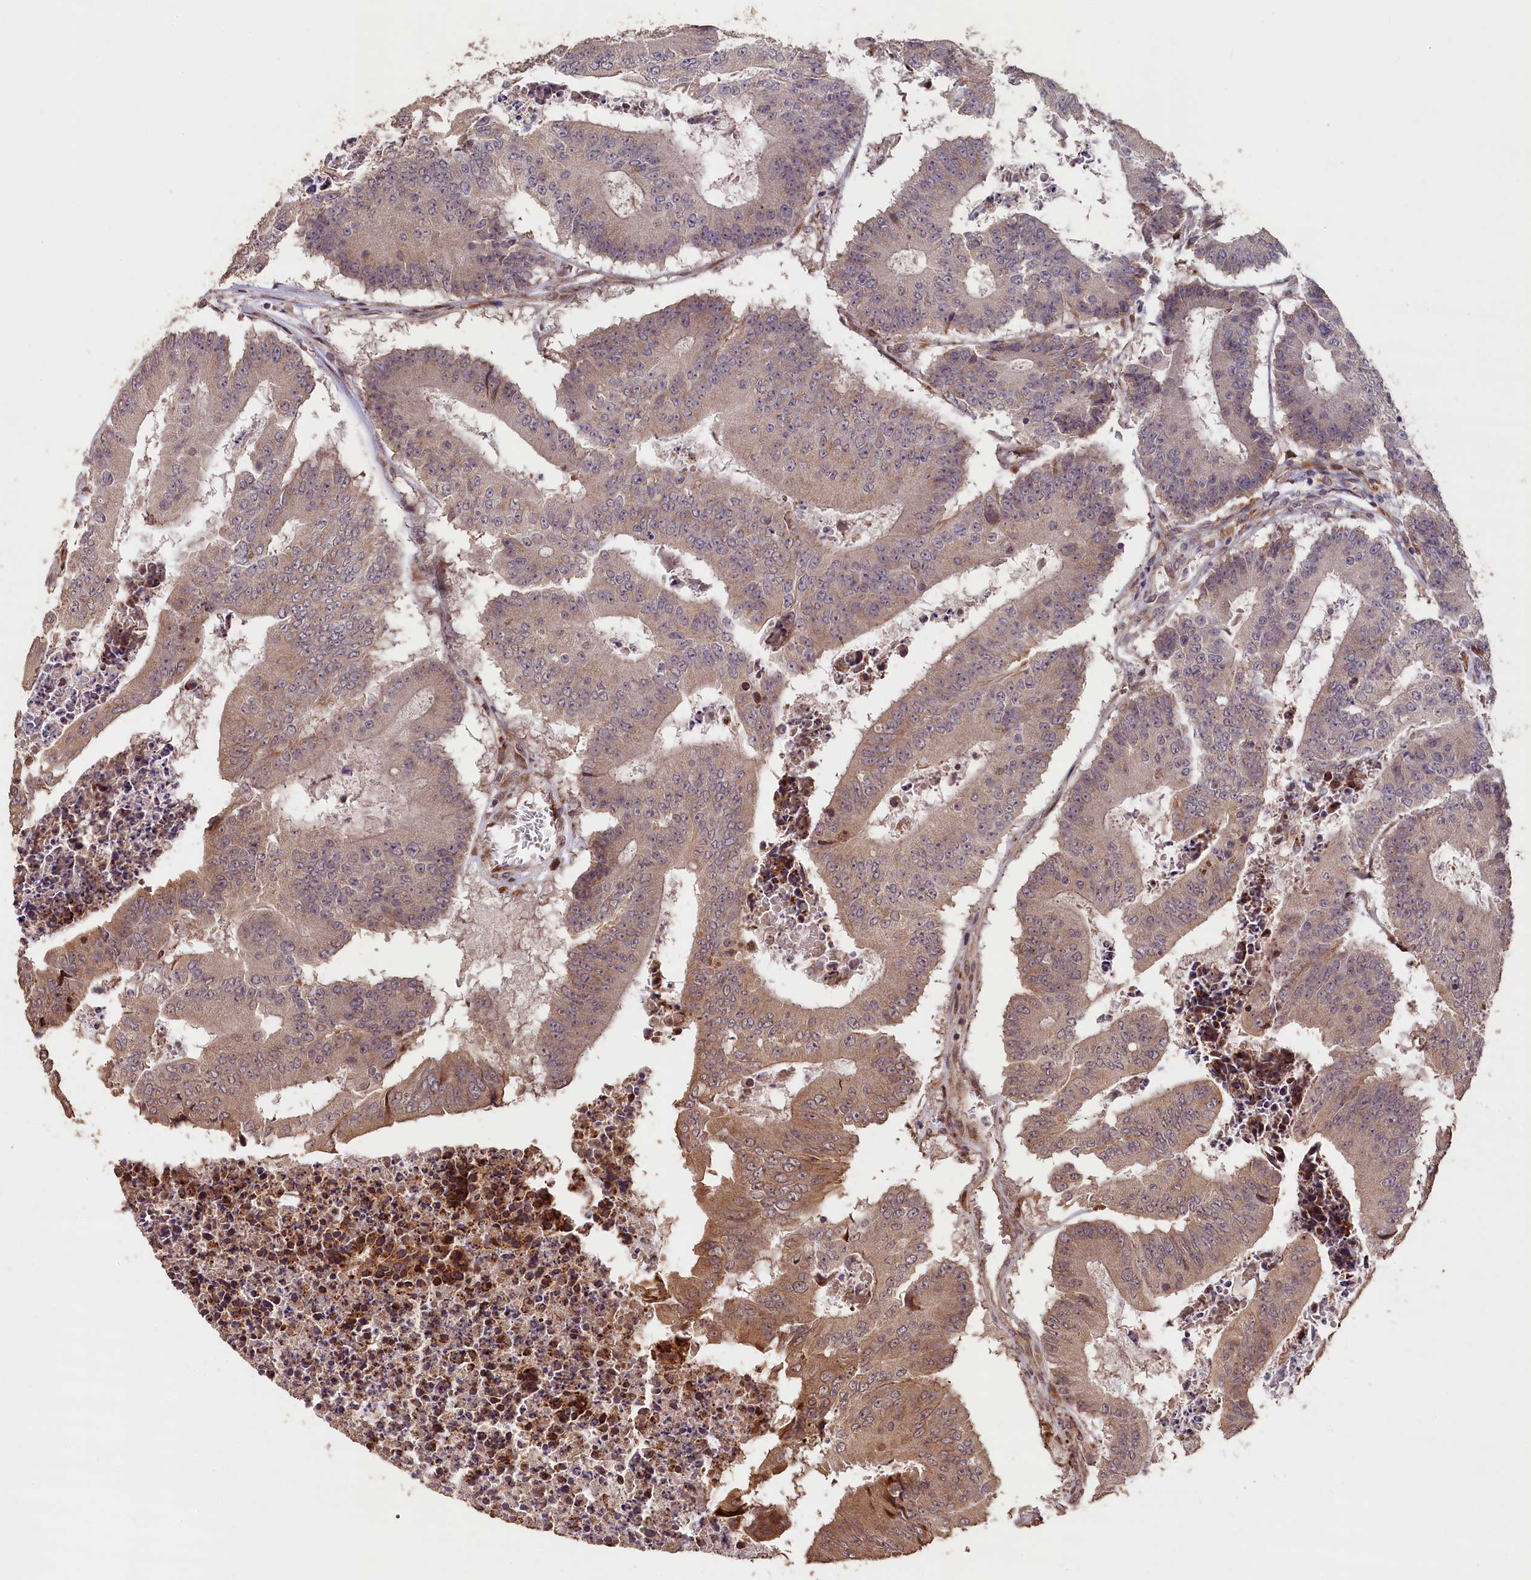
{"staining": {"intensity": "moderate", "quantity": "<25%", "location": "cytoplasmic/membranous"}, "tissue": "colorectal cancer", "cell_type": "Tumor cells", "image_type": "cancer", "snomed": [{"axis": "morphology", "description": "Adenocarcinoma, NOS"}, {"axis": "topography", "description": "Colon"}], "caption": "There is low levels of moderate cytoplasmic/membranous expression in tumor cells of colorectal cancer (adenocarcinoma), as demonstrated by immunohistochemical staining (brown color).", "gene": "SLC38A7", "patient": {"sex": "male", "age": 87}}